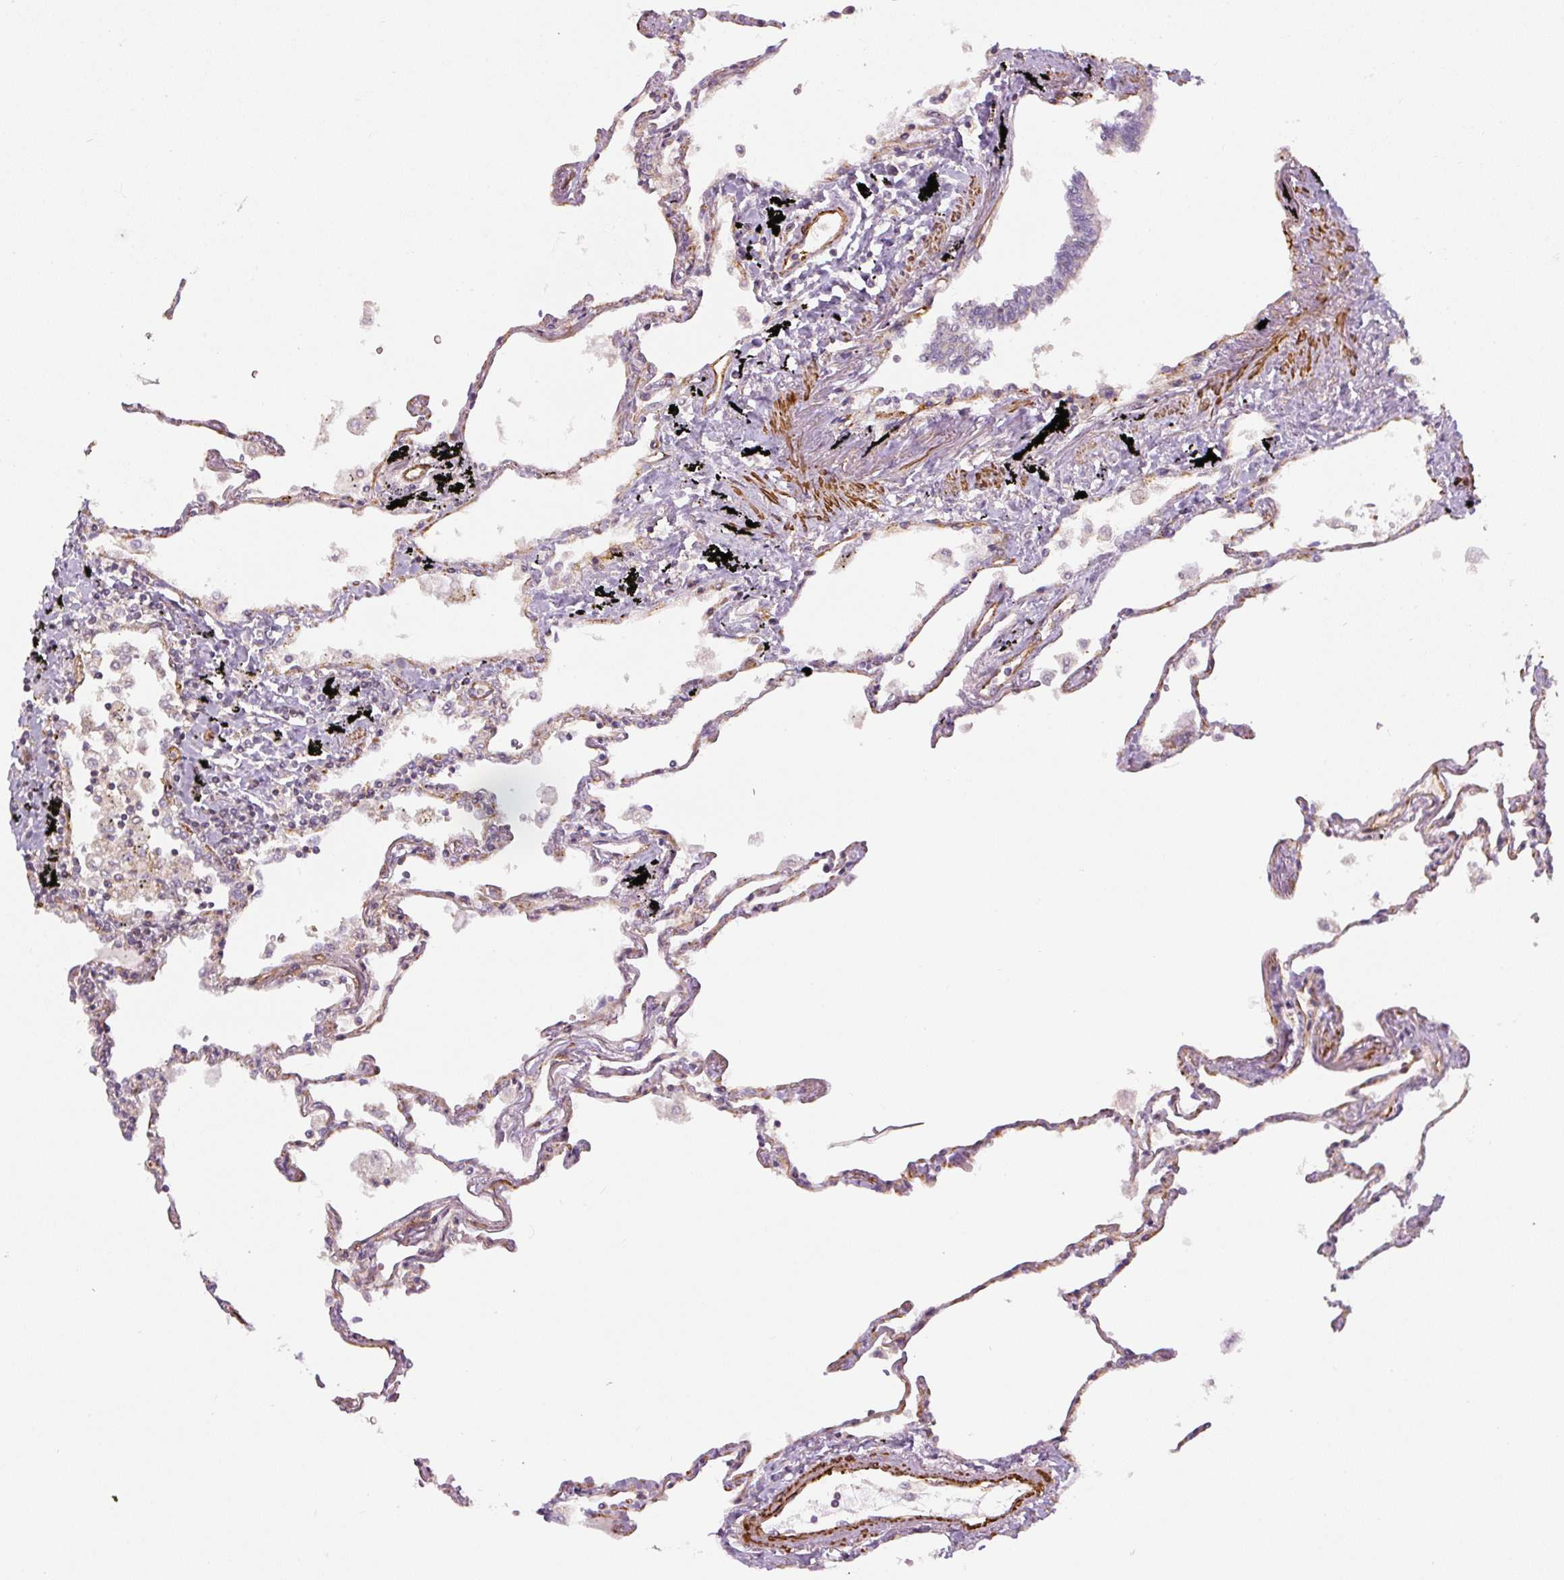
{"staining": {"intensity": "weak", "quantity": "25%-75%", "location": "cytoplasmic/membranous"}, "tissue": "lung", "cell_type": "Alveolar cells", "image_type": "normal", "snomed": [{"axis": "morphology", "description": "Normal tissue, NOS"}, {"axis": "topography", "description": "Lung"}], "caption": "Alveolar cells reveal weak cytoplasmic/membranous staining in about 25%-75% of cells in benign lung. The staining was performed using DAB (3,3'-diaminobenzidine) to visualize the protein expression in brown, while the nuclei were stained in blue with hematoxylin (Magnification: 20x).", "gene": "MYL12A", "patient": {"sex": "female", "age": 67}}